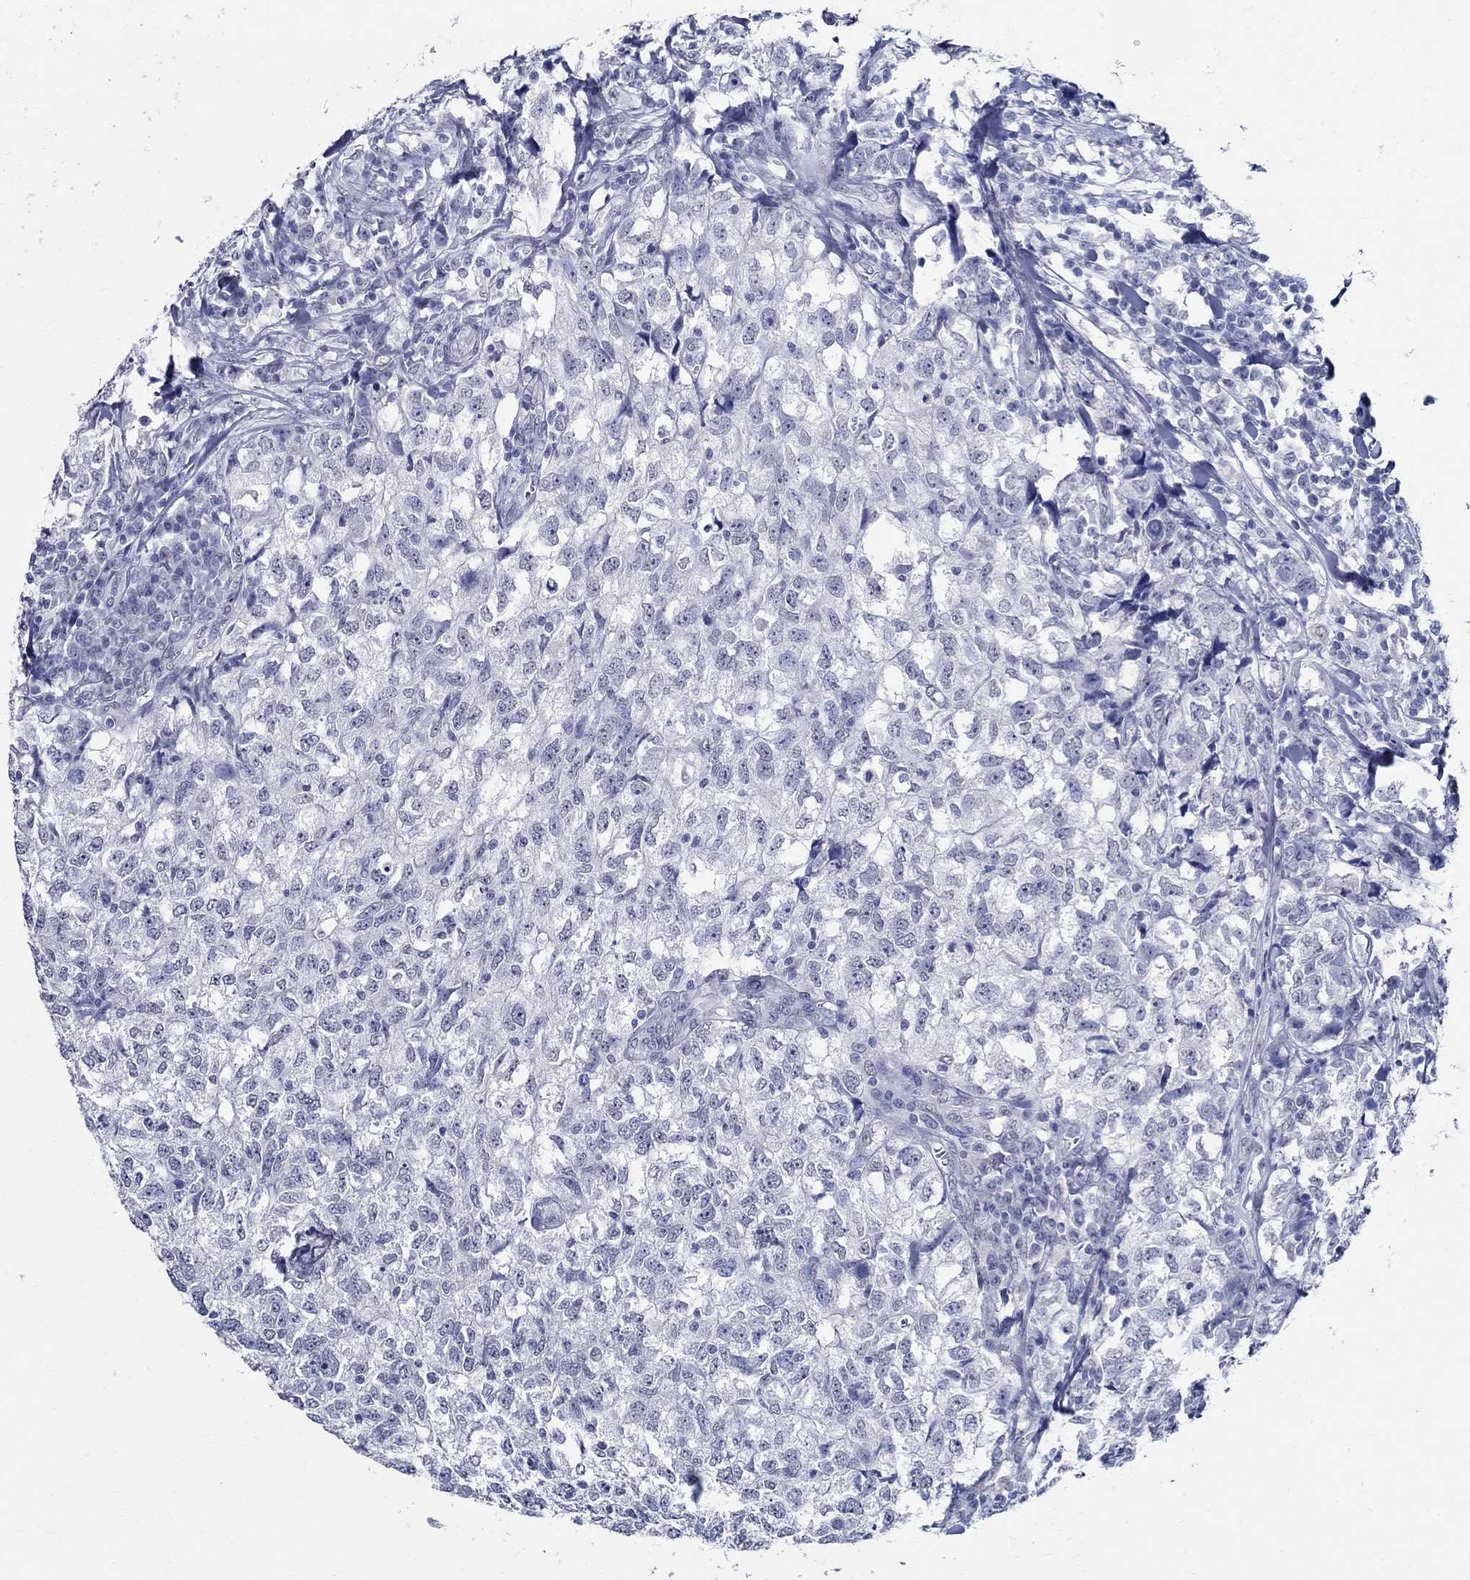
{"staining": {"intensity": "negative", "quantity": "none", "location": "none"}, "tissue": "breast cancer", "cell_type": "Tumor cells", "image_type": "cancer", "snomed": [{"axis": "morphology", "description": "Duct carcinoma"}, {"axis": "topography", "description": "Breast"}], "caption": "Human infiltrating ductal carcinoma (breast) stained for a protein using immunohistochemistry displays no expression in tumor cells.", "gene": "TSPAN16", "patient": {"sex": "female", "age": 30}}